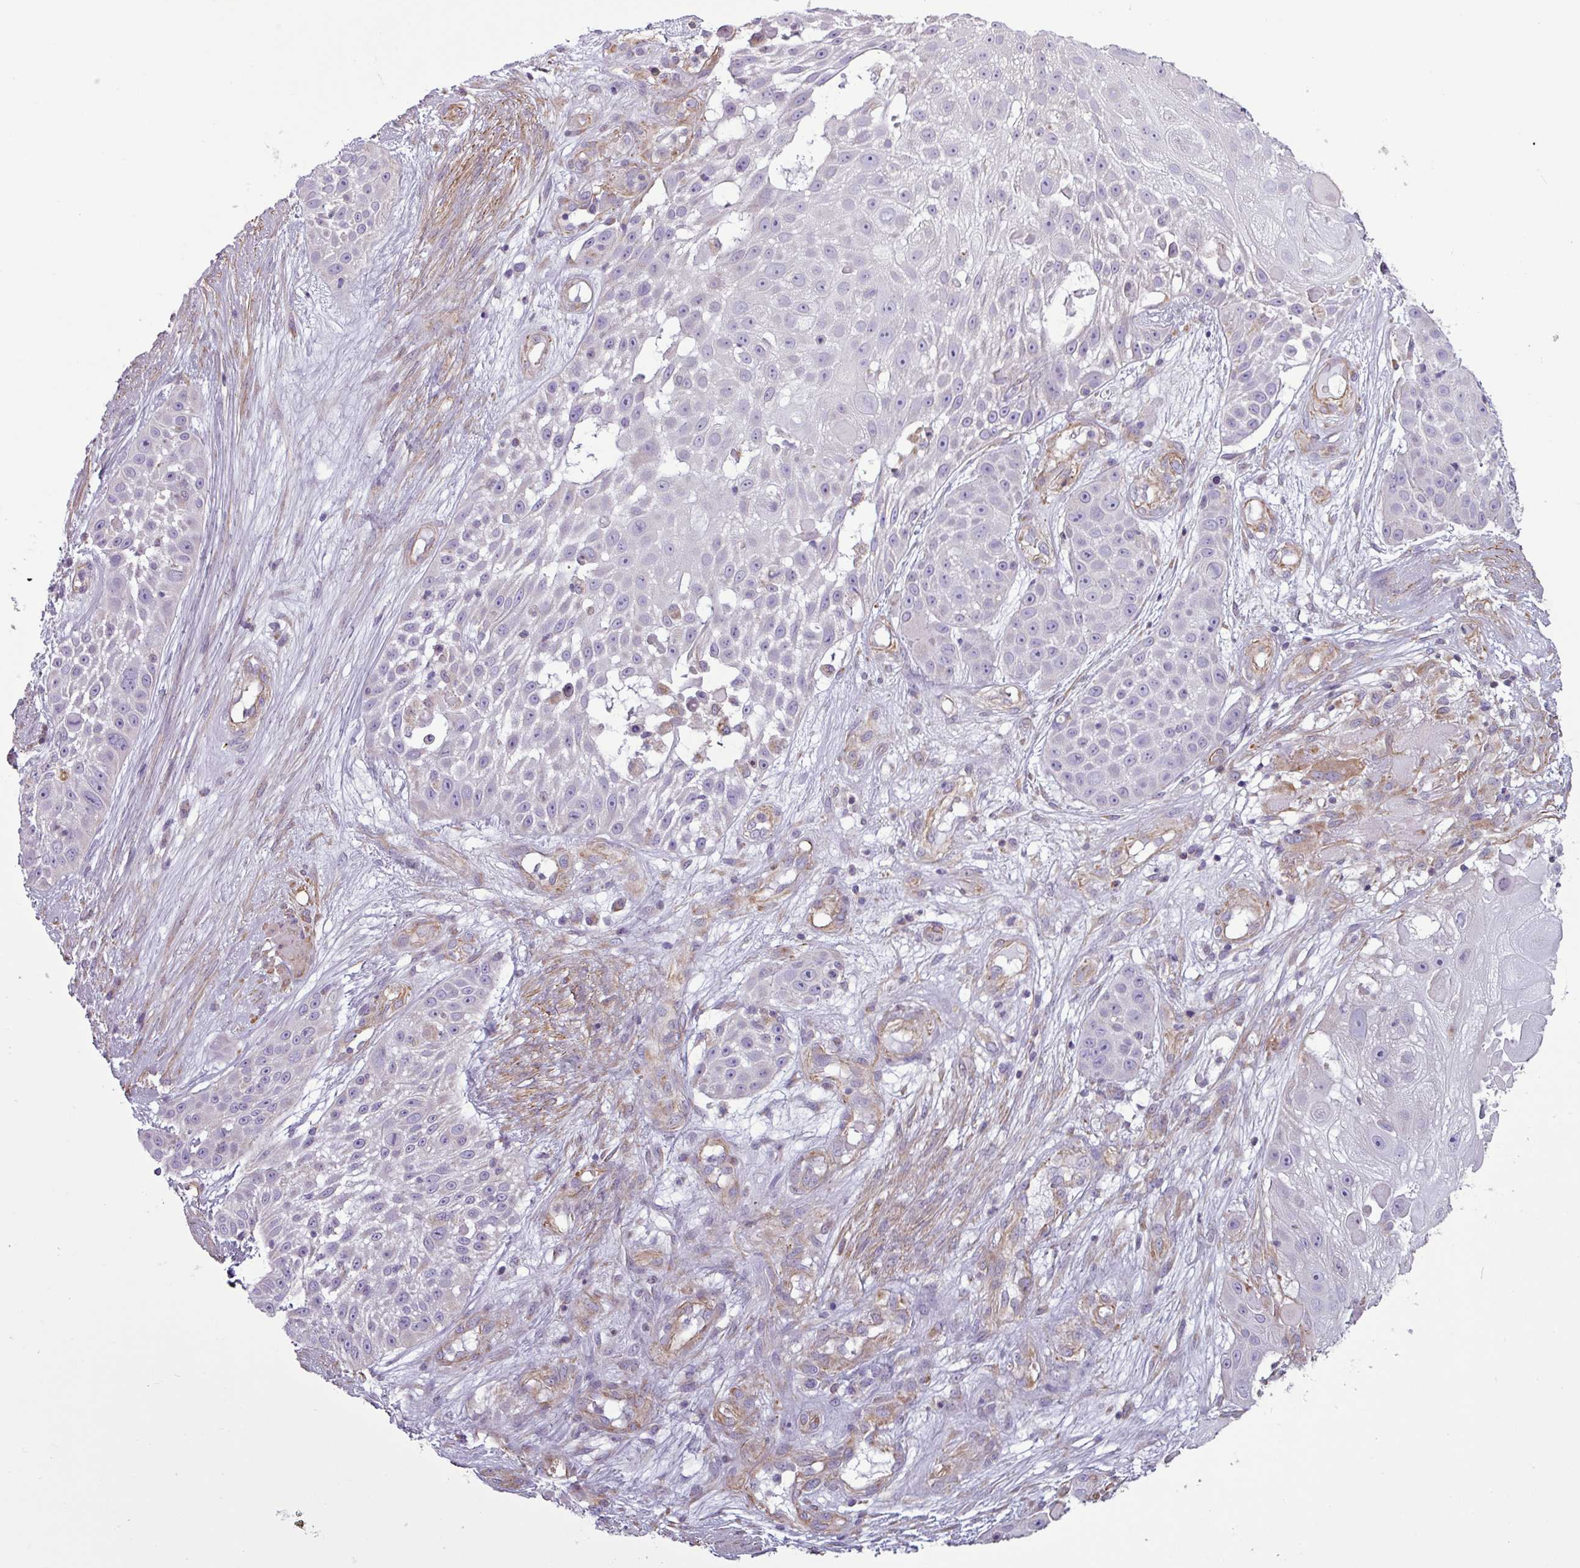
{"staining": {"intensity": "negative", "quantity": "none", "location": "none"}, "tissue": "skin cancer", "cell_type": "Tumor cells", "image_type": "cancer", "snomed": [{"axis": "morphology", "description": "Squamous cell carcinoma, NOS"}, {"axis": "topography", "description": "Skin"}], "caption": "Immunohistochemical staining of human skin cancer demonstrates no significant positivity in tumor cells.", "gene": "BTN2A2", "patient": {"sex": "female", "age": 86}}